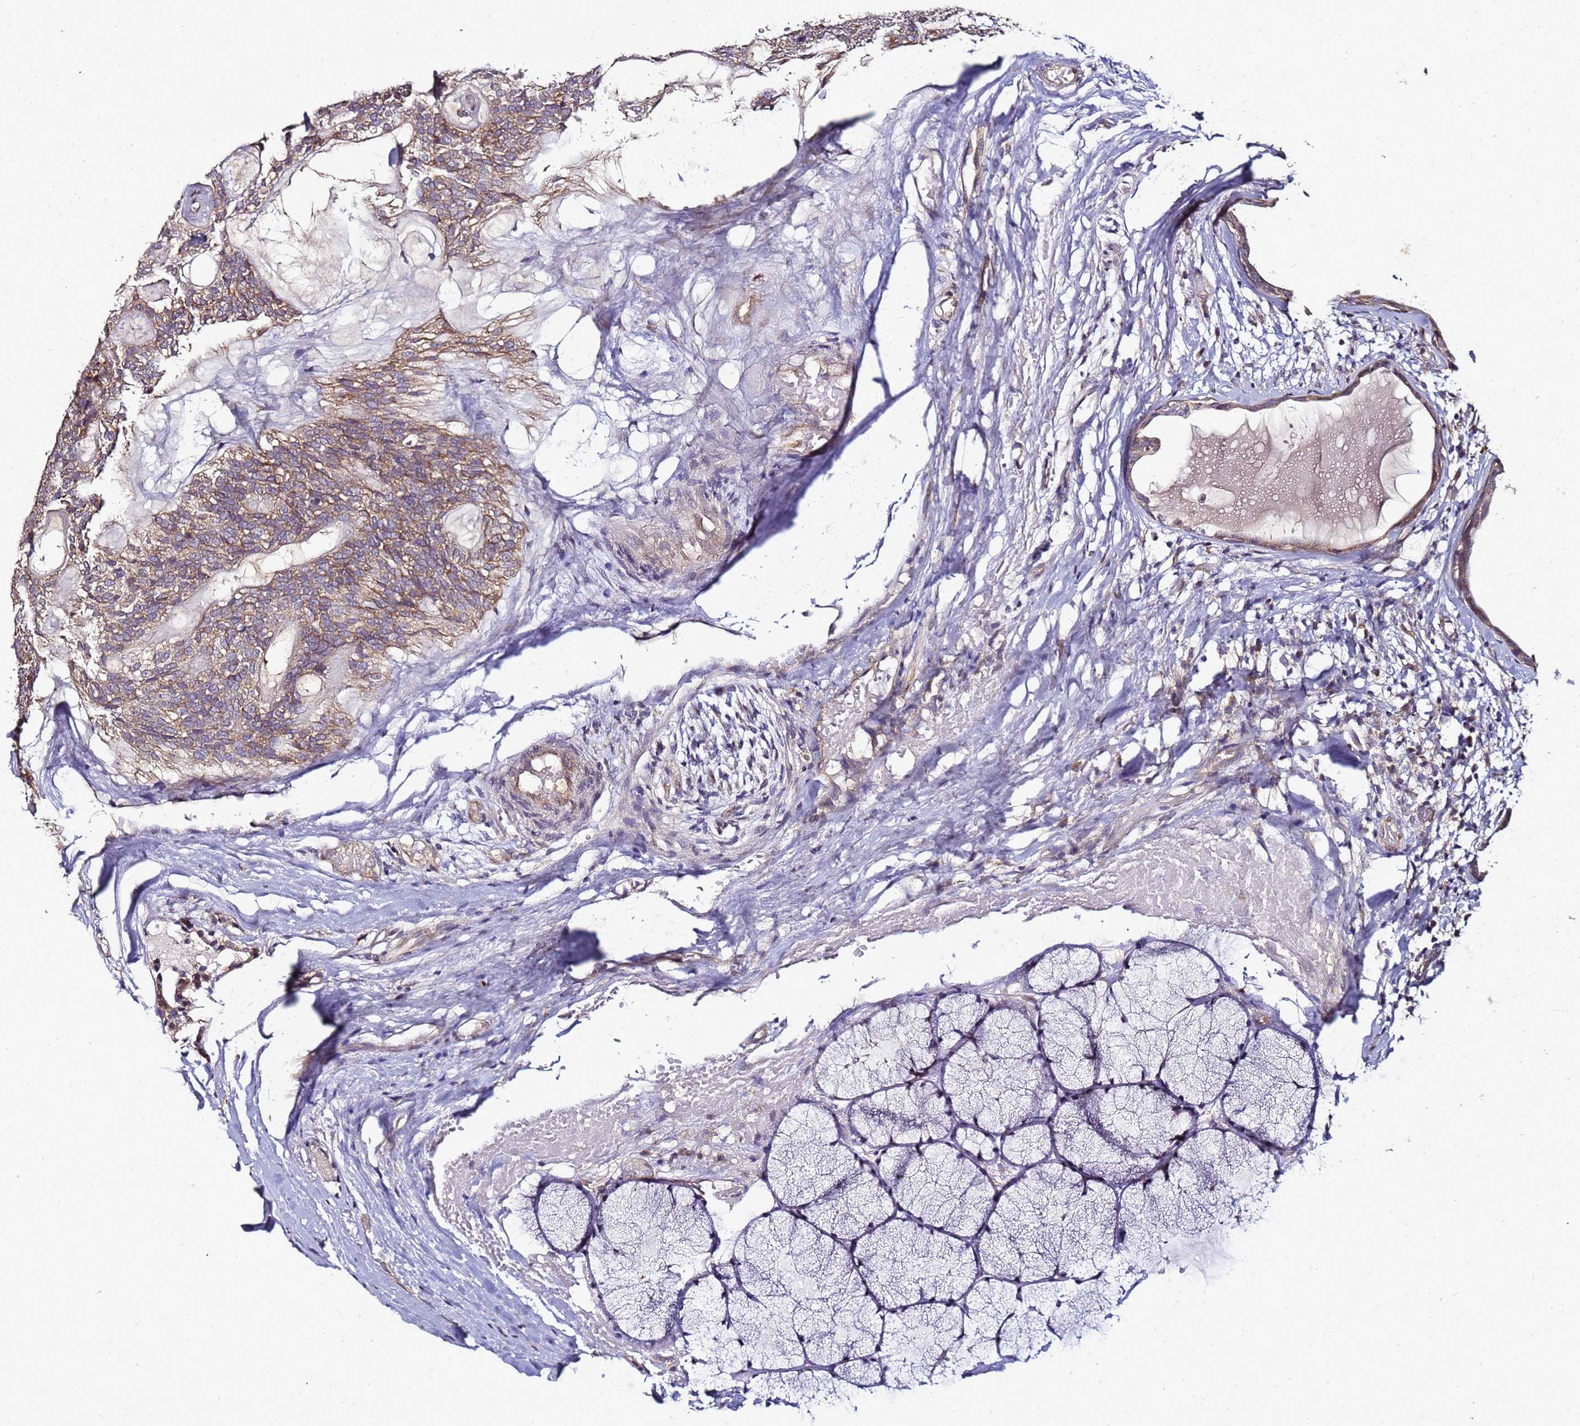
{"staining": {"intensity": "moderate", "quantity": ">75%", "location": "cytoplasmic/membranous"}, "tissue": "head and neck cancer", "cell_type": "Tumor cells", "image_type": "cancer", "snomed": [{"axis": "morphology", "description": "Adenocarcinoma, NOS"}, {"axis": "topography", "description": "Head-Neck"}], "caption": "Head and neck cancer stained with IHC displays moderate cytoplasmic/membranous staining in about >75% of tumor cells.", "gene": "ANKRD17", "patient": {"sex": "male", "age": 66}}